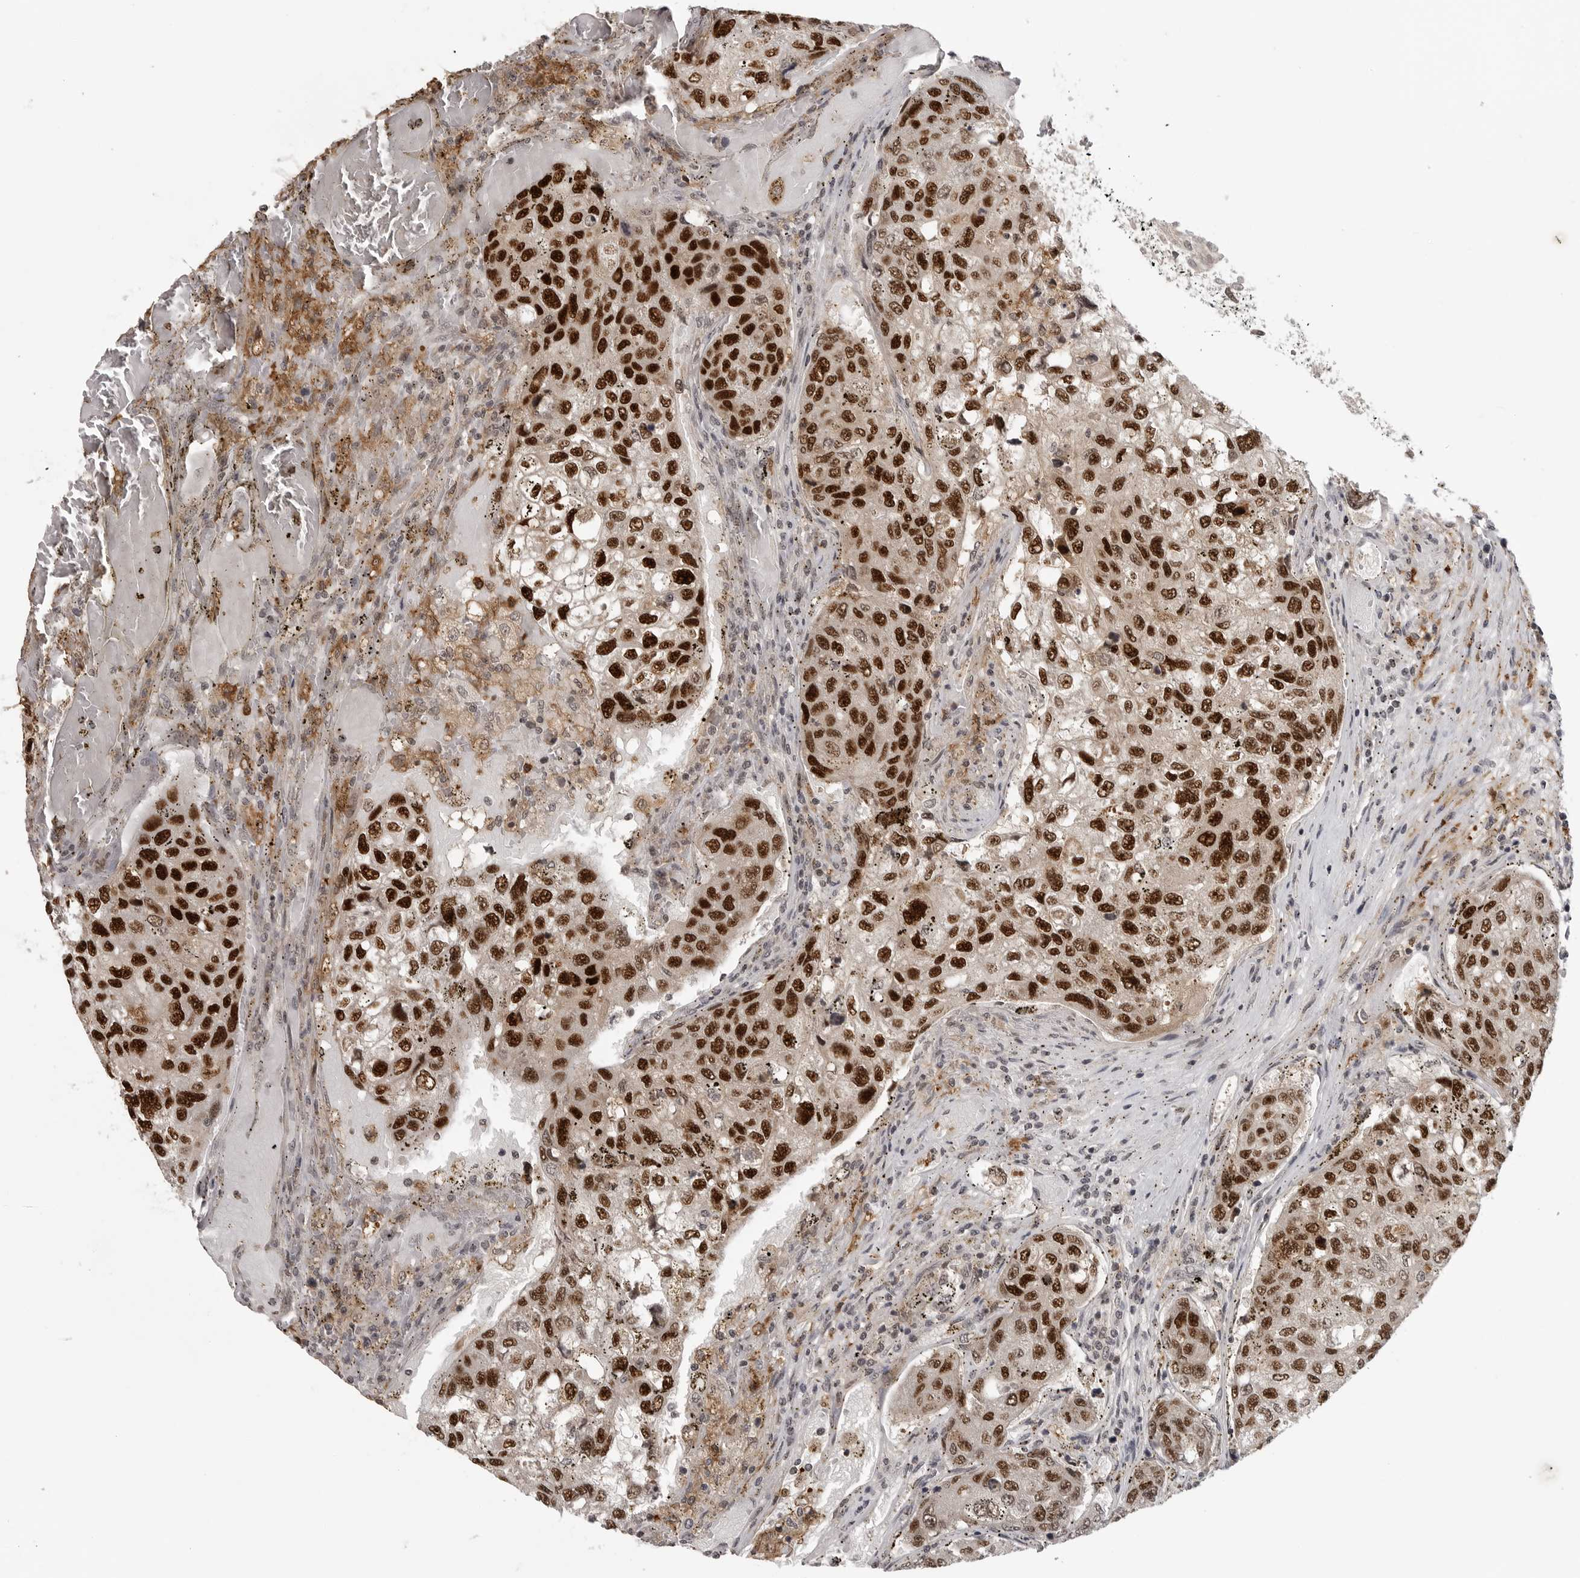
{"staining": {"intensity": "strong", "quantity": ">75%", "location": "nuclear"}, "tissue": "urothelial cancer", "cell_type": "Tumor cells", "image_type": "cancer", "snomed": [{"axis": "morphology", "description": "Urothelial carcinoma, High grade"}, {"axis": "topography", "description": "Lymph node"}, {"axis": "topography", "description": "Urinary bladder"}], "caption": "Immunohistochemistry staining of urothelial carcinoma (high-grade), which exhibits high levels of strong nuclear positivity in about >75% of tumor cells indicating strong nuclear protein expression. The staining was performed using DAB (3,3'-diaminobenzidine) (brown) for protein detection and nuclei were counterstained in hematoxylin (blue).", "gene": "PEG3", "patient": {"sex": "male", "age": 51}}